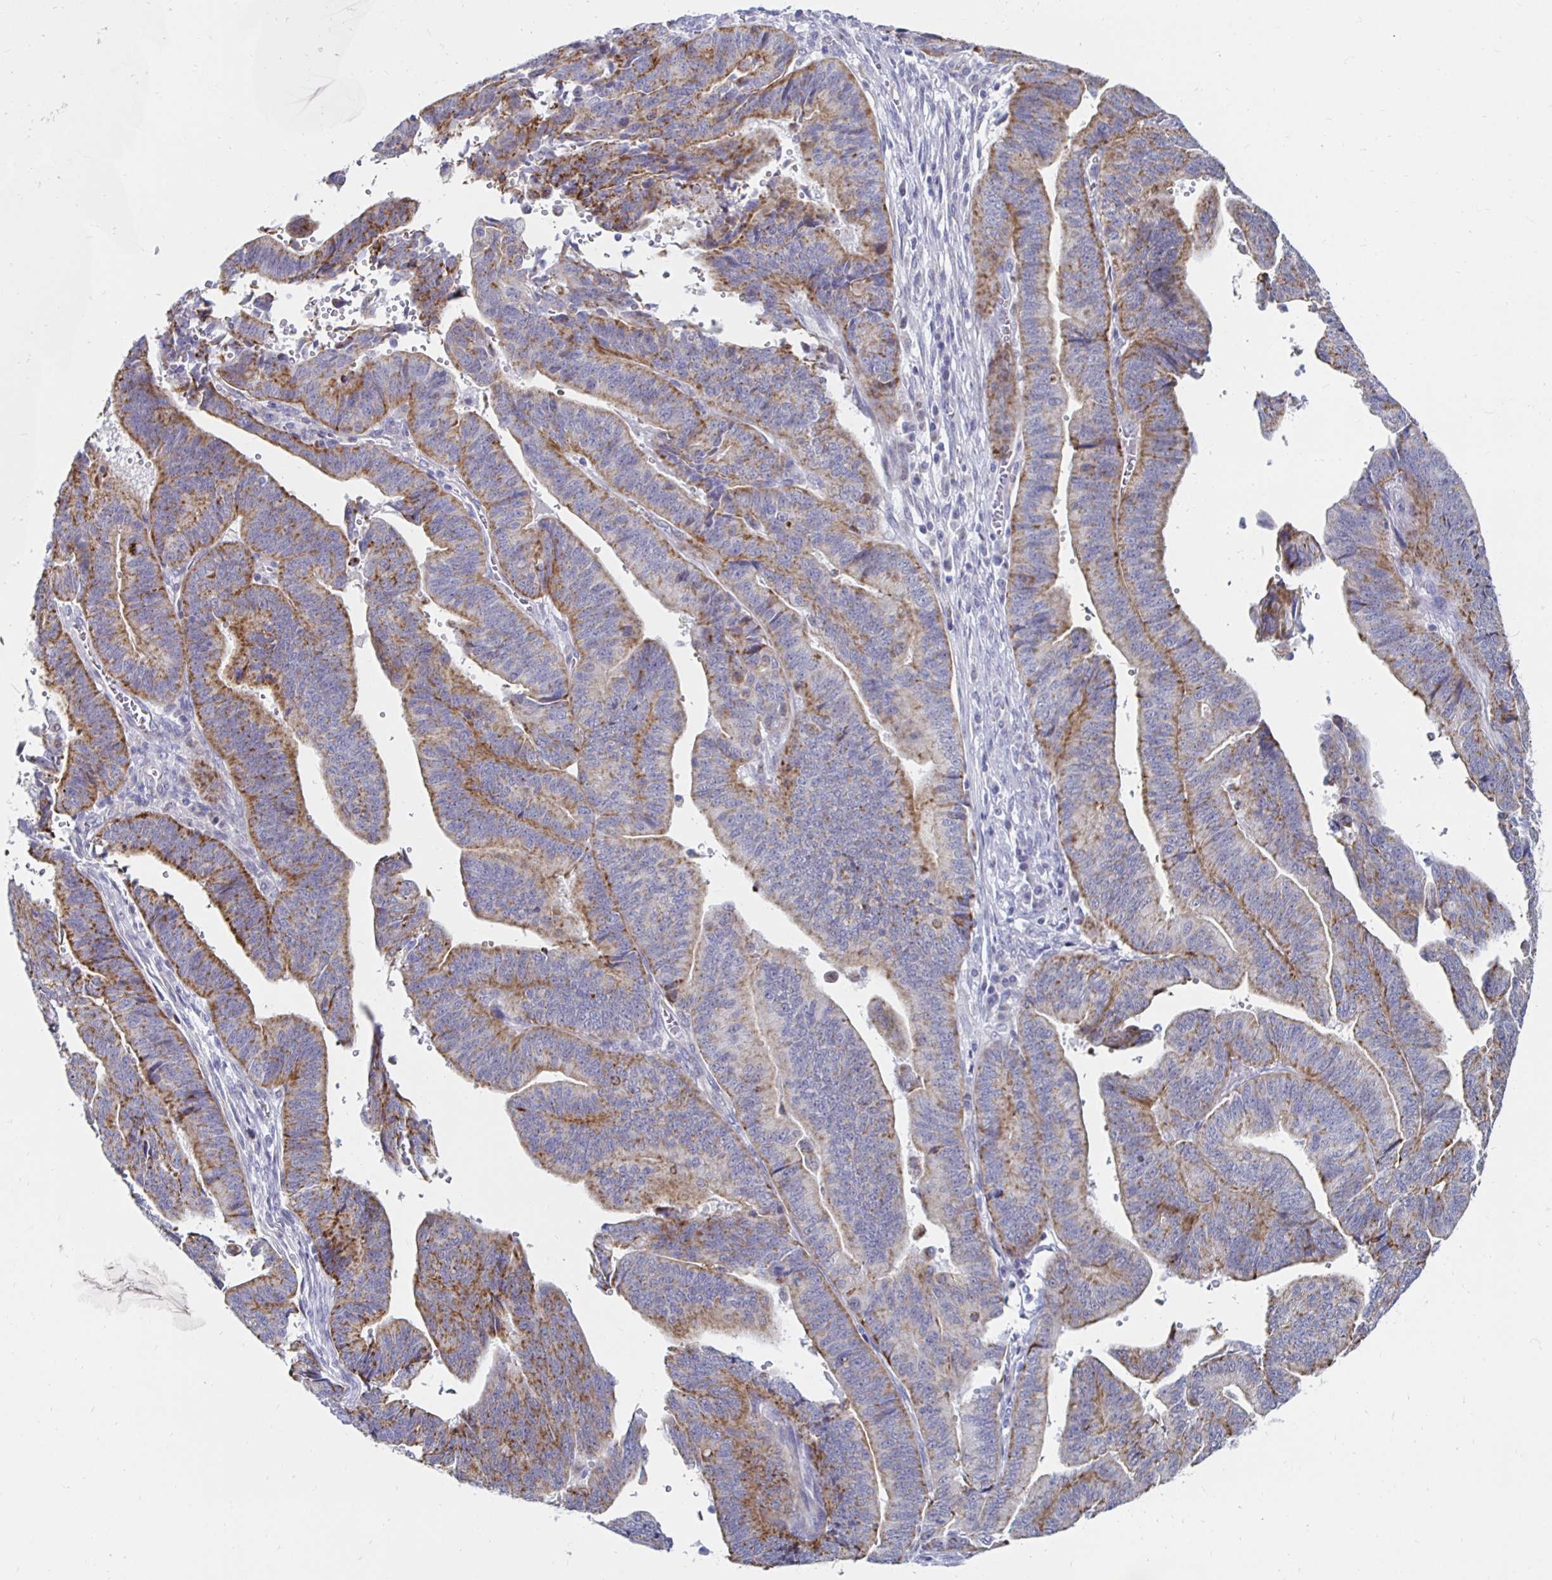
{"staining": {"intensity": "moderate", "quantity": "25%-75%", "location": "cytoplasmic/membranous"}, "tissue": "endometrial cancer", "cell_type": "Tumor cells", "image_type": "cancer", "snomed": [{"axis": "morphology", "description": "Adenocarcinoma, NOS"}, {"axis": "topography", "description": "Endometrium"}], "caption": "A medium amount of moderate cytoplasmic/membranous positivity is appreciated in about 25%-75% of tumor cells in endometrial adenocarcinoma tissue.", "gene": "NOCT", "patient": {"sex": "female", "age": 65}}